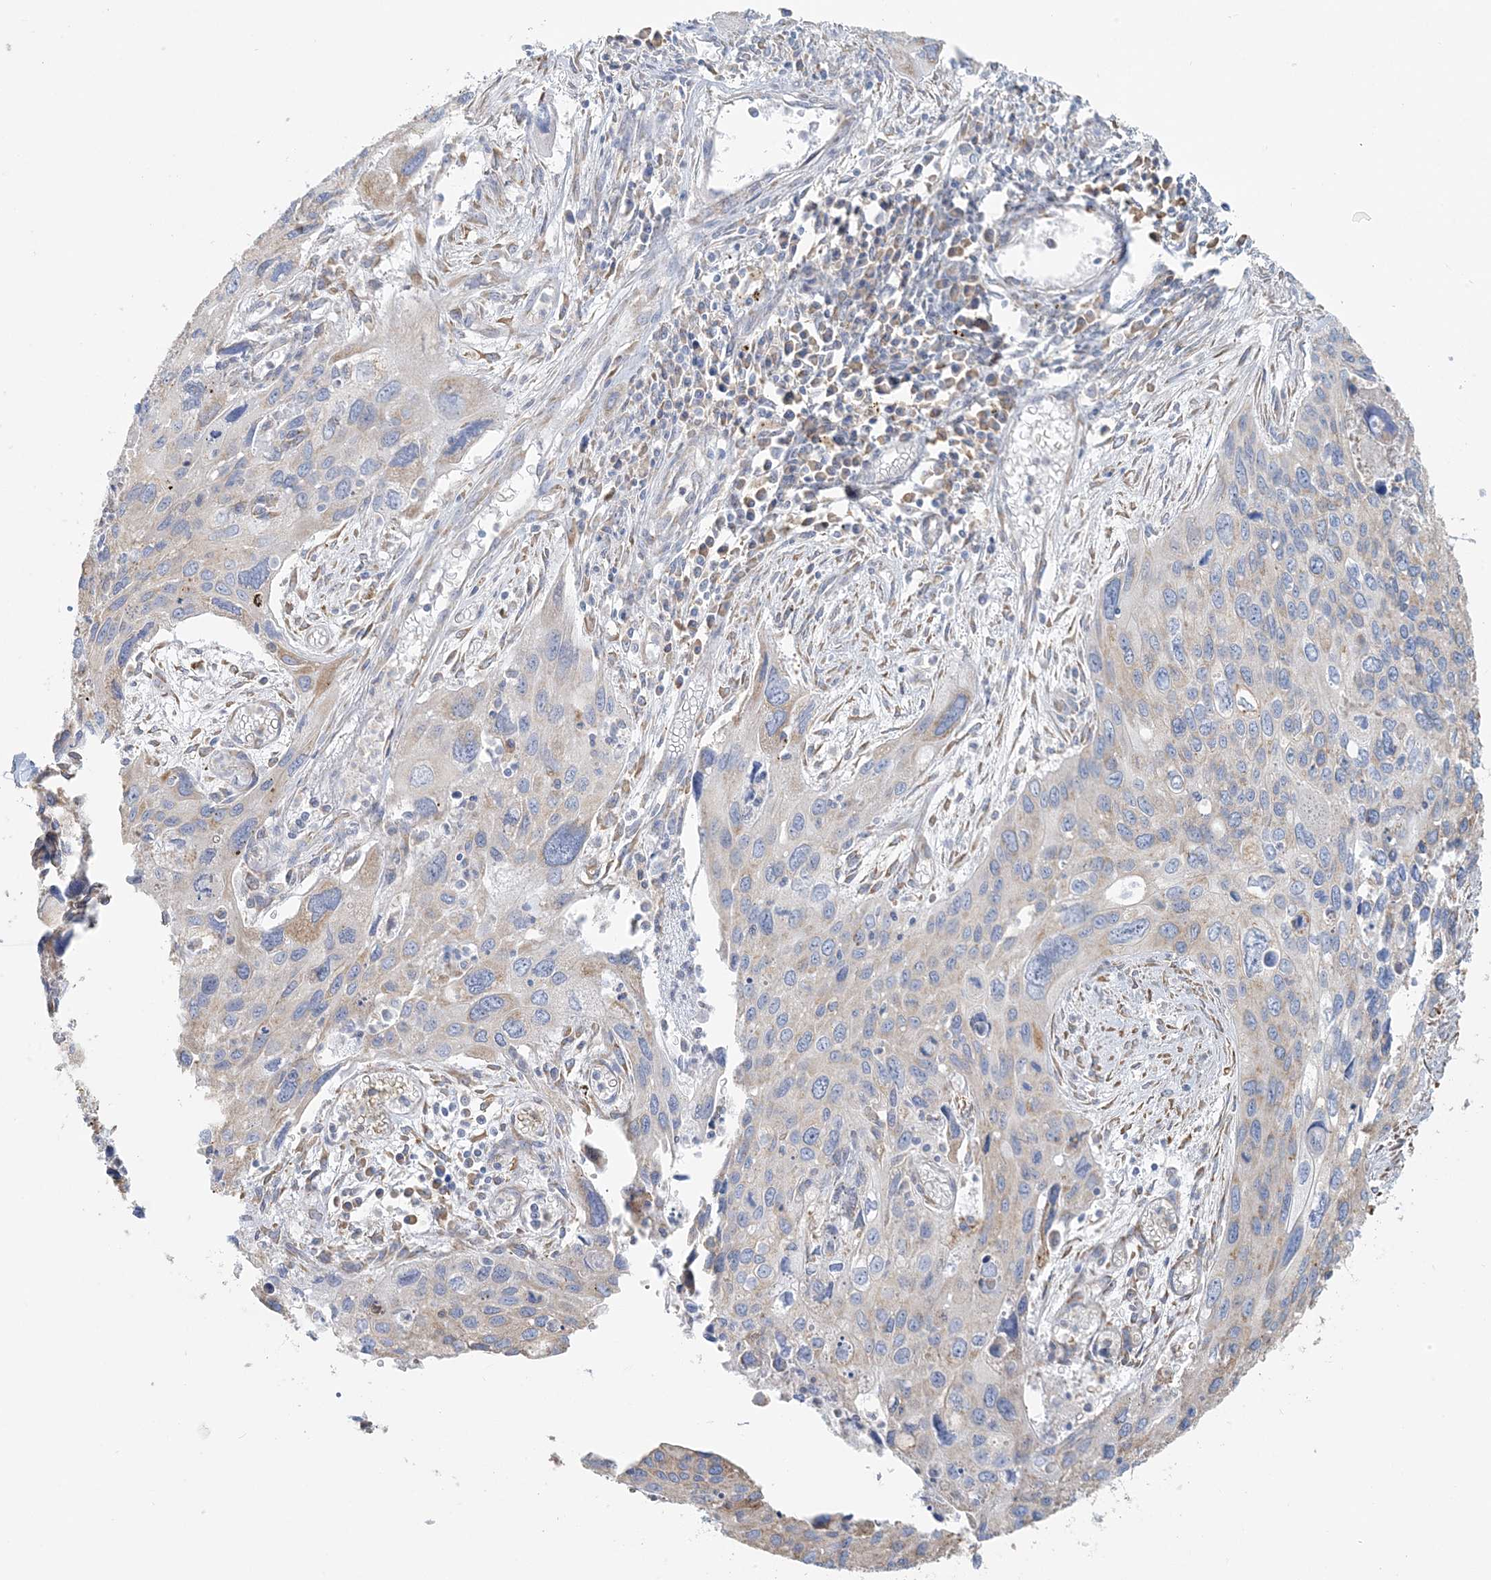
{"staining": {"intensity": "negative", "quantity": "none", "location": "none"}, "tissue": "cervical cancer", "cell_type": "Tumor cells", "image_type": "cancer", "snomed": [{"axis": "morphology", "description": "Squamous cell carcinoma, NOS"}, {"axis": "topography", "description": "Cervix"}], "caption": "IHC image of neoplastic tissue: human squamous cell carcinoma (cervical) stained with DAB exhibits no significant protein positivity in tumor cells.", "gene": "TBC1D5", "patient": {"sex": "female", "age": 55}}